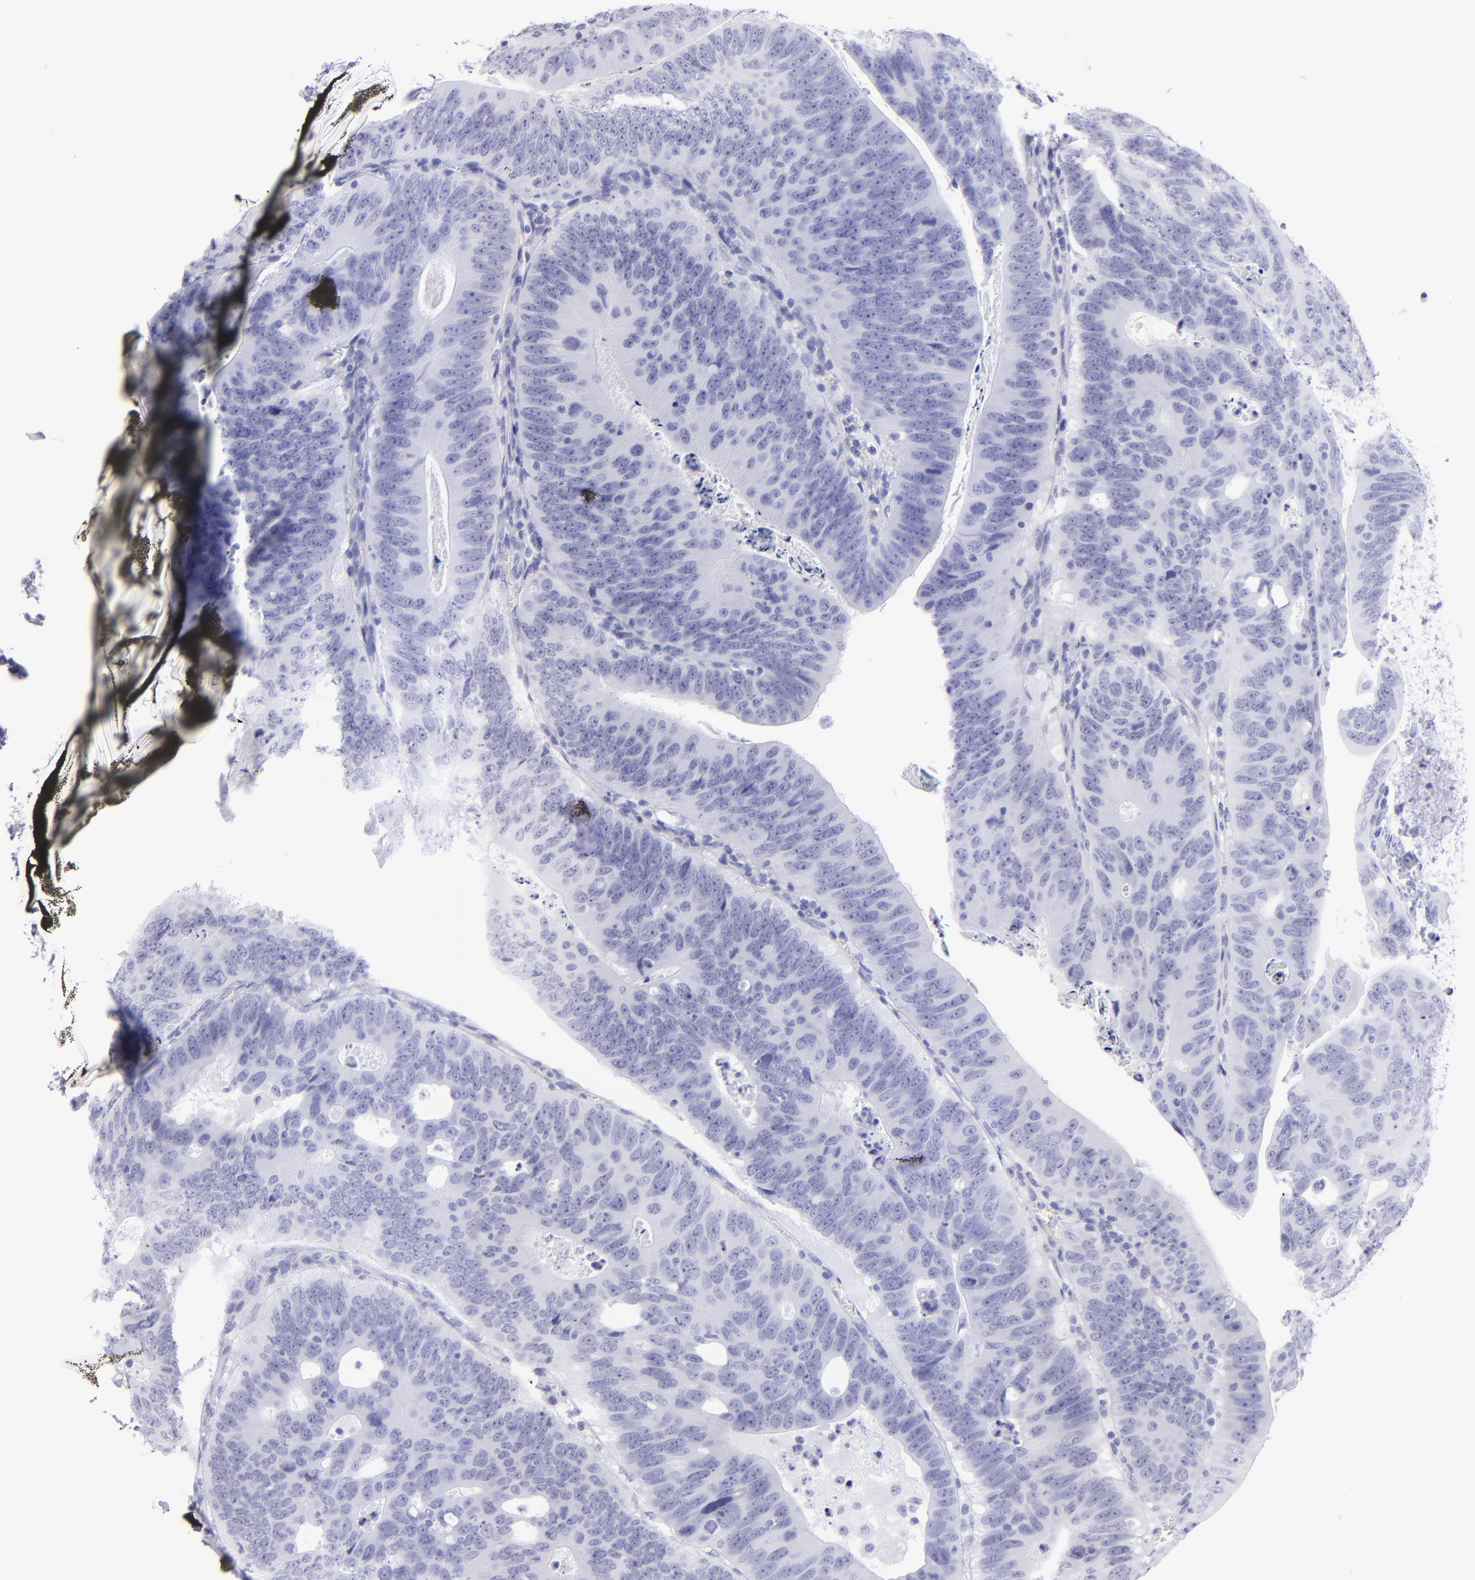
{"staining": {"intensity": "negative", "quantity": "none", "location": "none"}, "tissue": "colorectal cancer", "cell_type": "Tumor cells", "image_type": "cancer", "snomed": [{"axis": "morphology", "description": "Adenocarcinoma, NOS"}, {"axis": "topography", "description": "Colon"}], "caption": "A micrograph of human colorectal cancer (adenocarcinoma) is negative for staining in tumor cells.", "gene": "SLC1A2", "patient": {"sex": "female", "age": 55}}